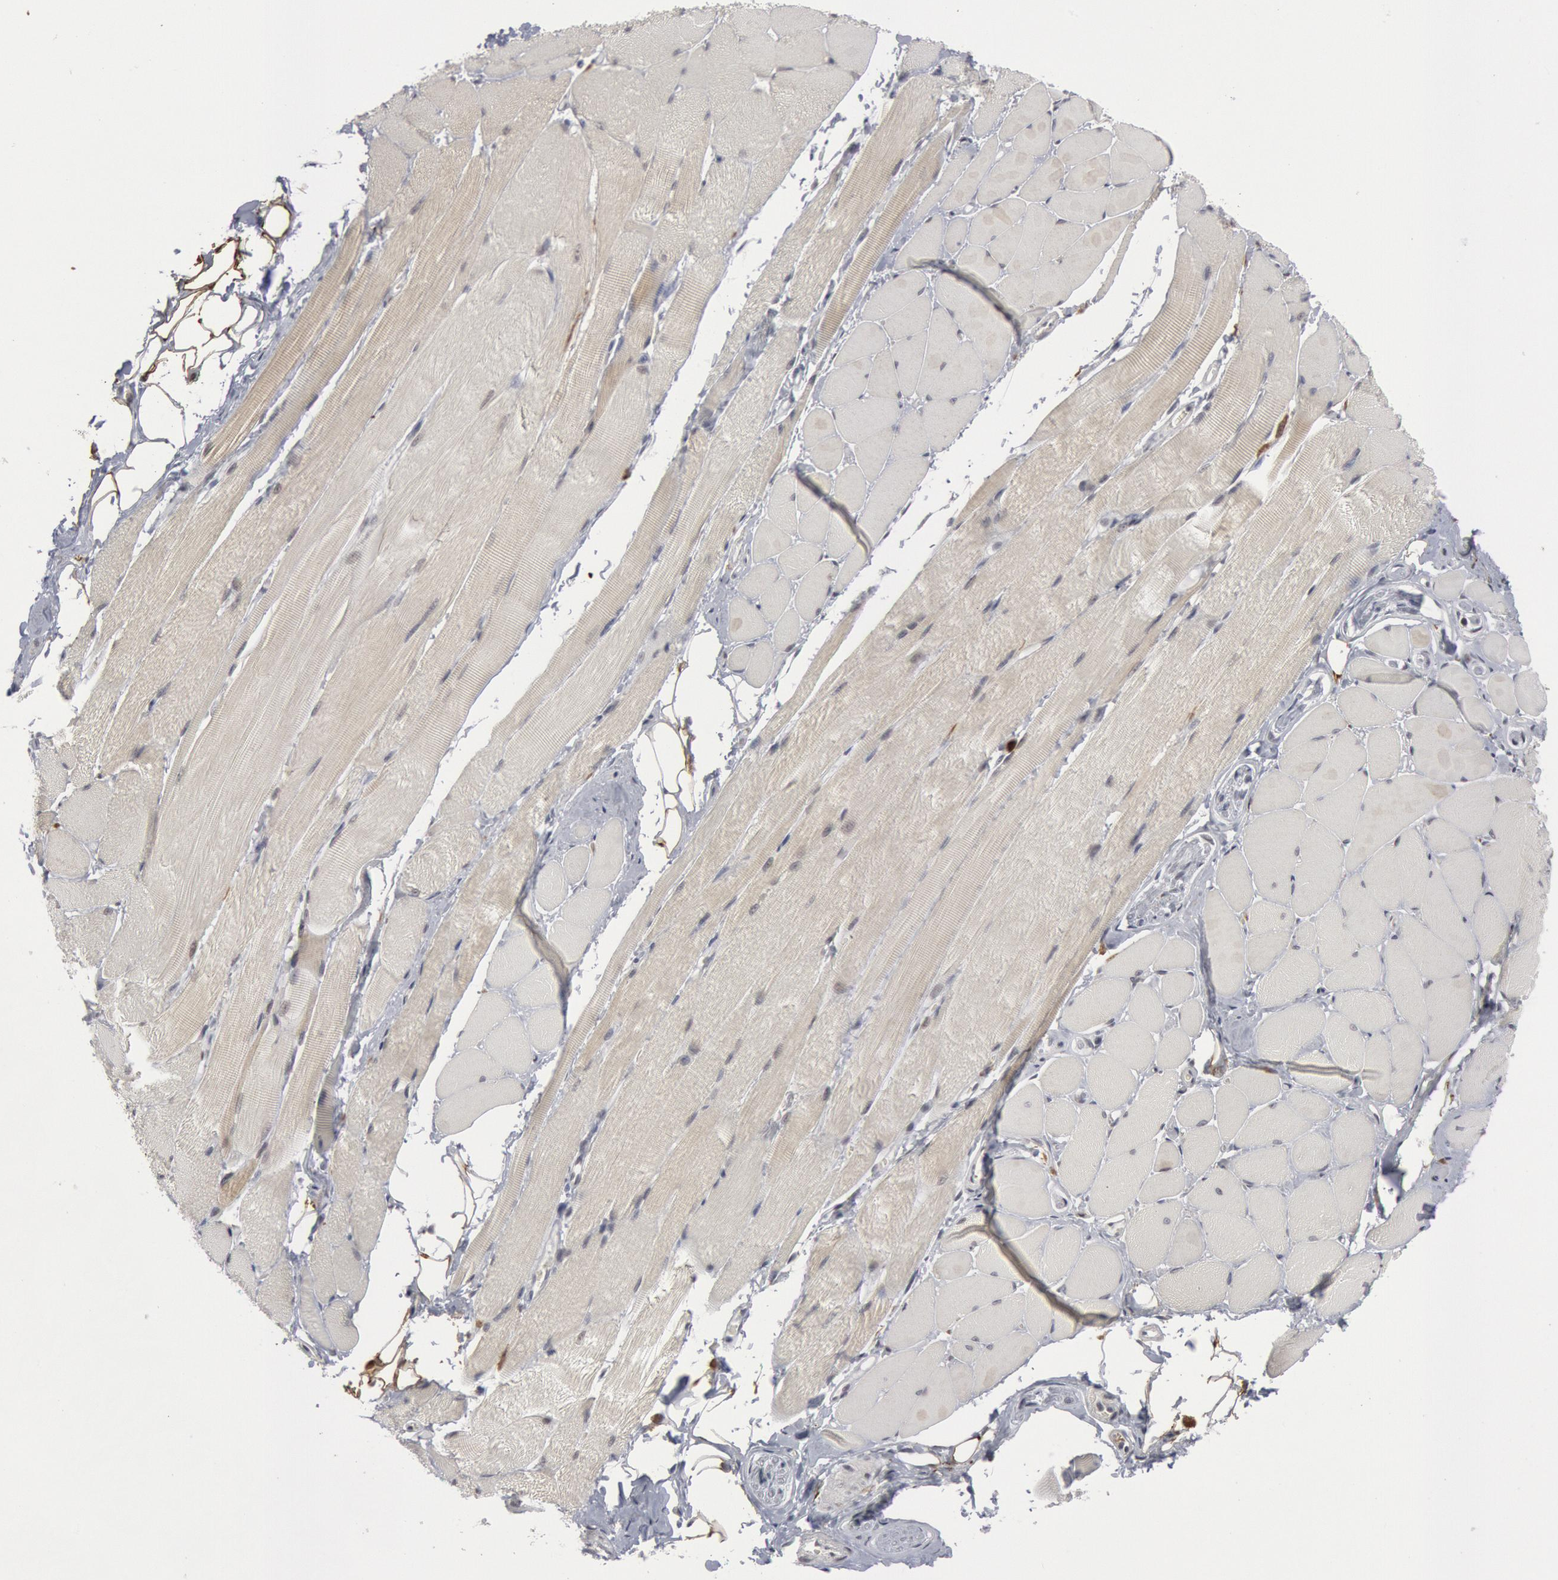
{"staining": {"intensity": "strong", "quantity": ">75%", "location": "cytoplasmic/membranous"}, "tissue": "adipose tissue", "cell_type": "Adipocytes", "image_type": "normal", "snomed": [{"axis": "morphology", "description": "Normal tissue, NOS"}, {"axis": "topography", "description": "Skeletal muscle"}, {"axis": "topography", "description": "Peripheral nerve tissue"}], "caption": "Strong cytoplasmic/membranous protein staining is appreciated in approximately >75% of adipocytes in adipose tissue. The staining was performed using DAB (3,3'-diaminobenzidine) to visualize the protein expression in brown, while the nuclei were stained in blue with hematoxylin (Magnification: 20x).", "gene": "PTPN6", "patient": {"sex": "female", "age": 84}}